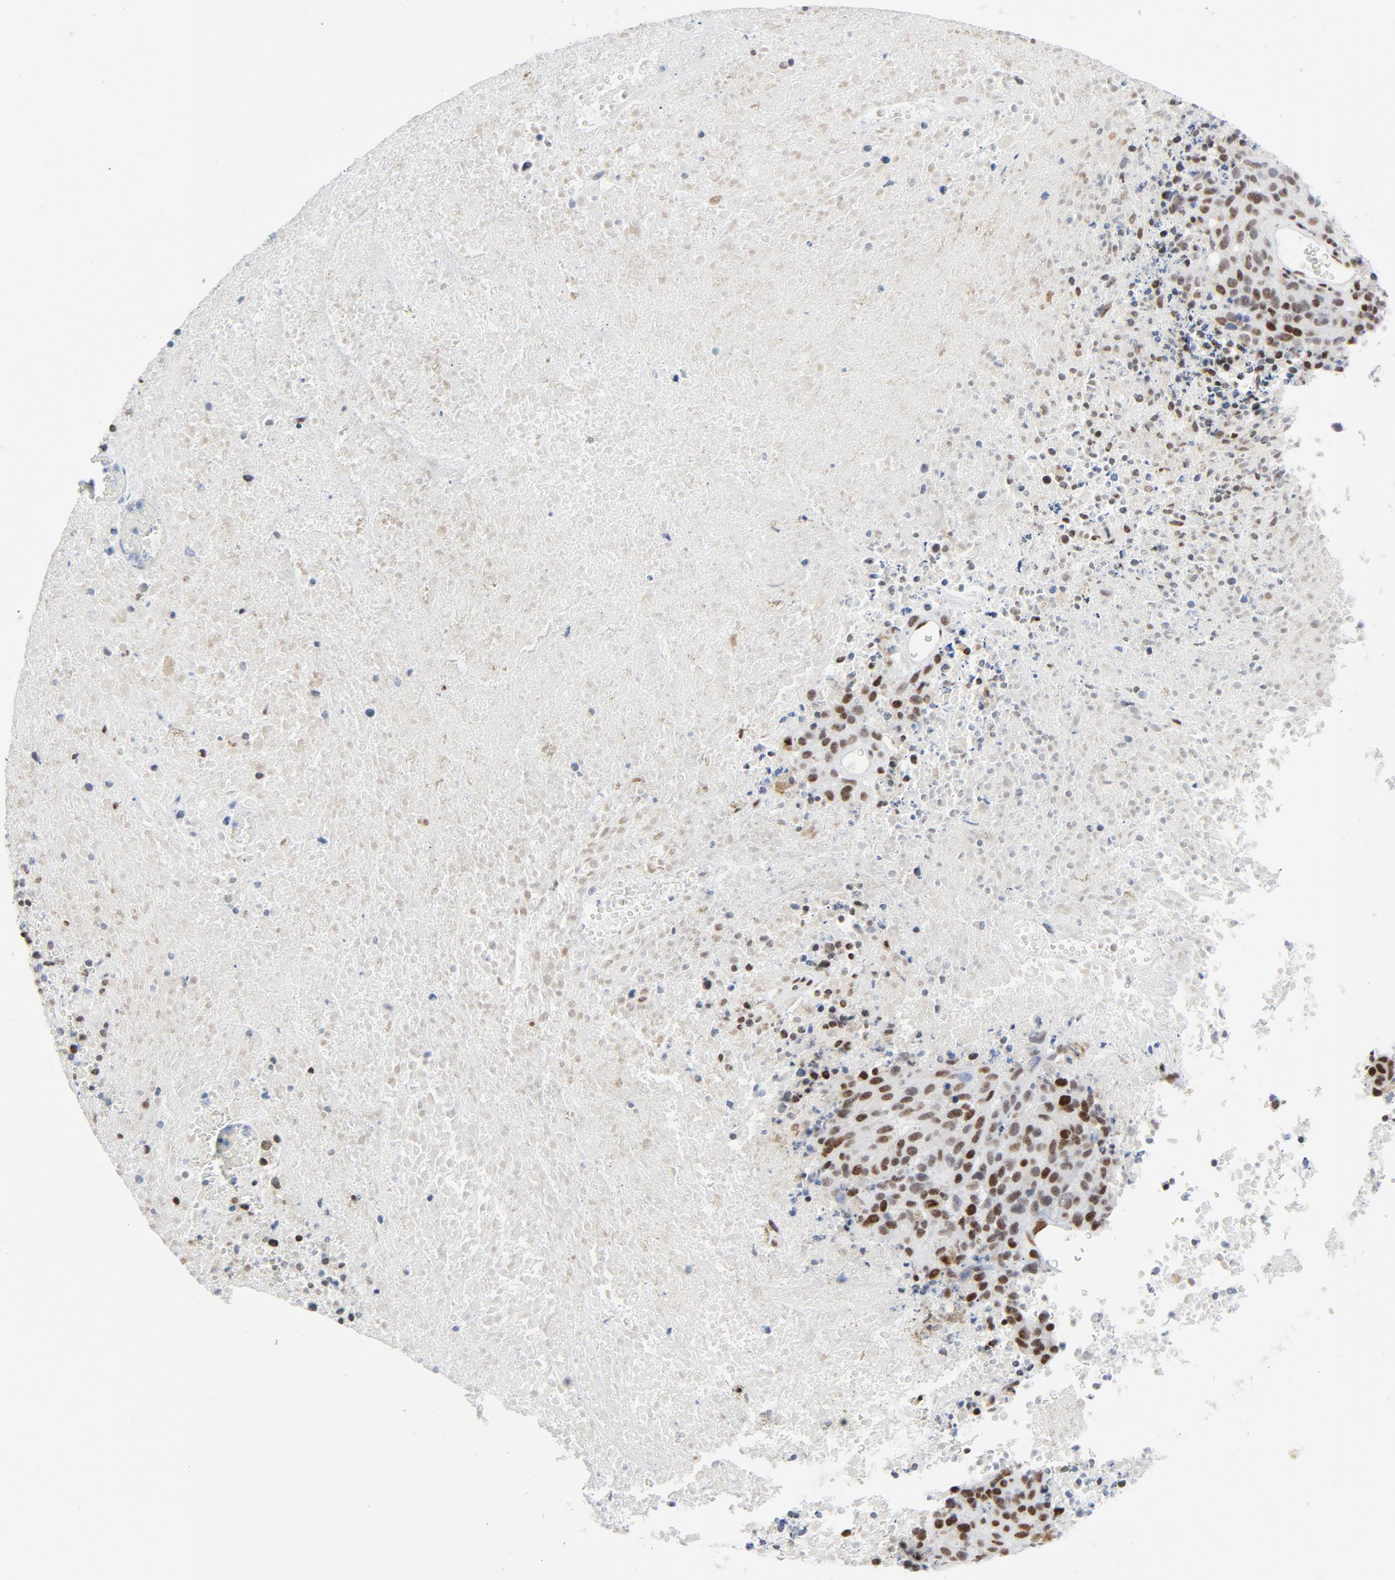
{"staining": {"intensity": "moderate", "quantity": ">75%", "location": "nuclear"}, "tissue": "melanoma", "cell_type": "Tumor cells", "image_type": "cancer", "snomed": [{"axis": "morphology", "description": "Malignant melanoma, Metastatic site"}, {"axis": "topography", "description": "Cerebral cortex"}], "caption": "This is an image of immunohistochemistry (IHC) staining of melanoma, which shows moderate staining in the nuclear of tumor cells.", "gene": "HSF1", "patient": {"sex": "female", "age": 52}}